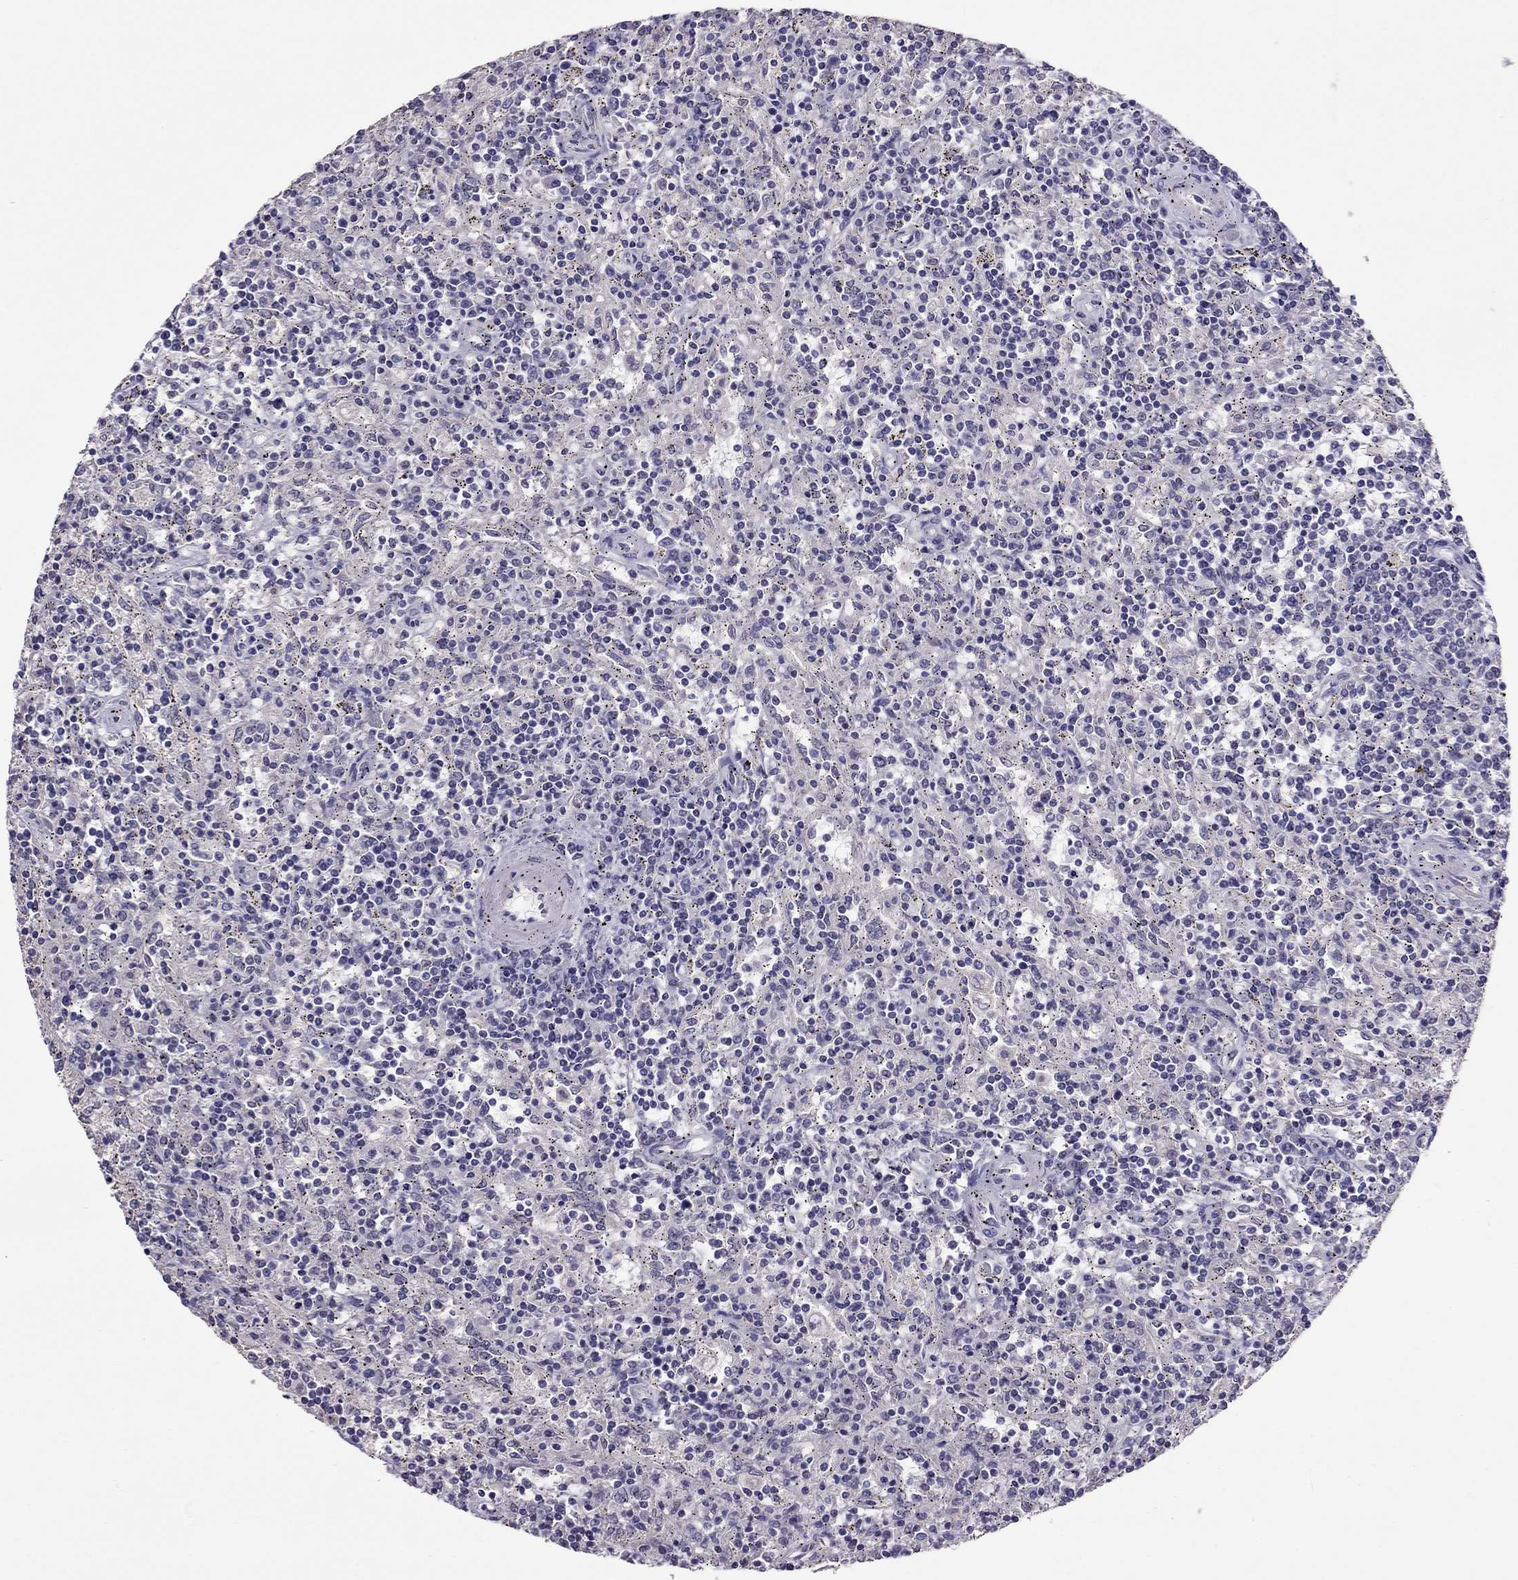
{"staining": {"intensity": "negative", "quantity": "none", "location": "none"}, "tissue": "lymphoma", "cell_type": "Tumor cells", "image_type": "cancer", "snomed": [{"axis": "morphology", "description": "Malignant lymphoma, non-Hodgkin's type, Low grade"}, {"axis": "topography", "description": "Spleen"}], "caption": "Image shows no protein expression in tumor cells of malignant lymphoma, non-Hodgkin's type (low-grade) tissue. (DAB (3,3'-diaminobenzidine) immunohistochemistry (IHC), high magnification).", "gene": "LRRC46", "patient": {"sex": "male", "age": 62}}